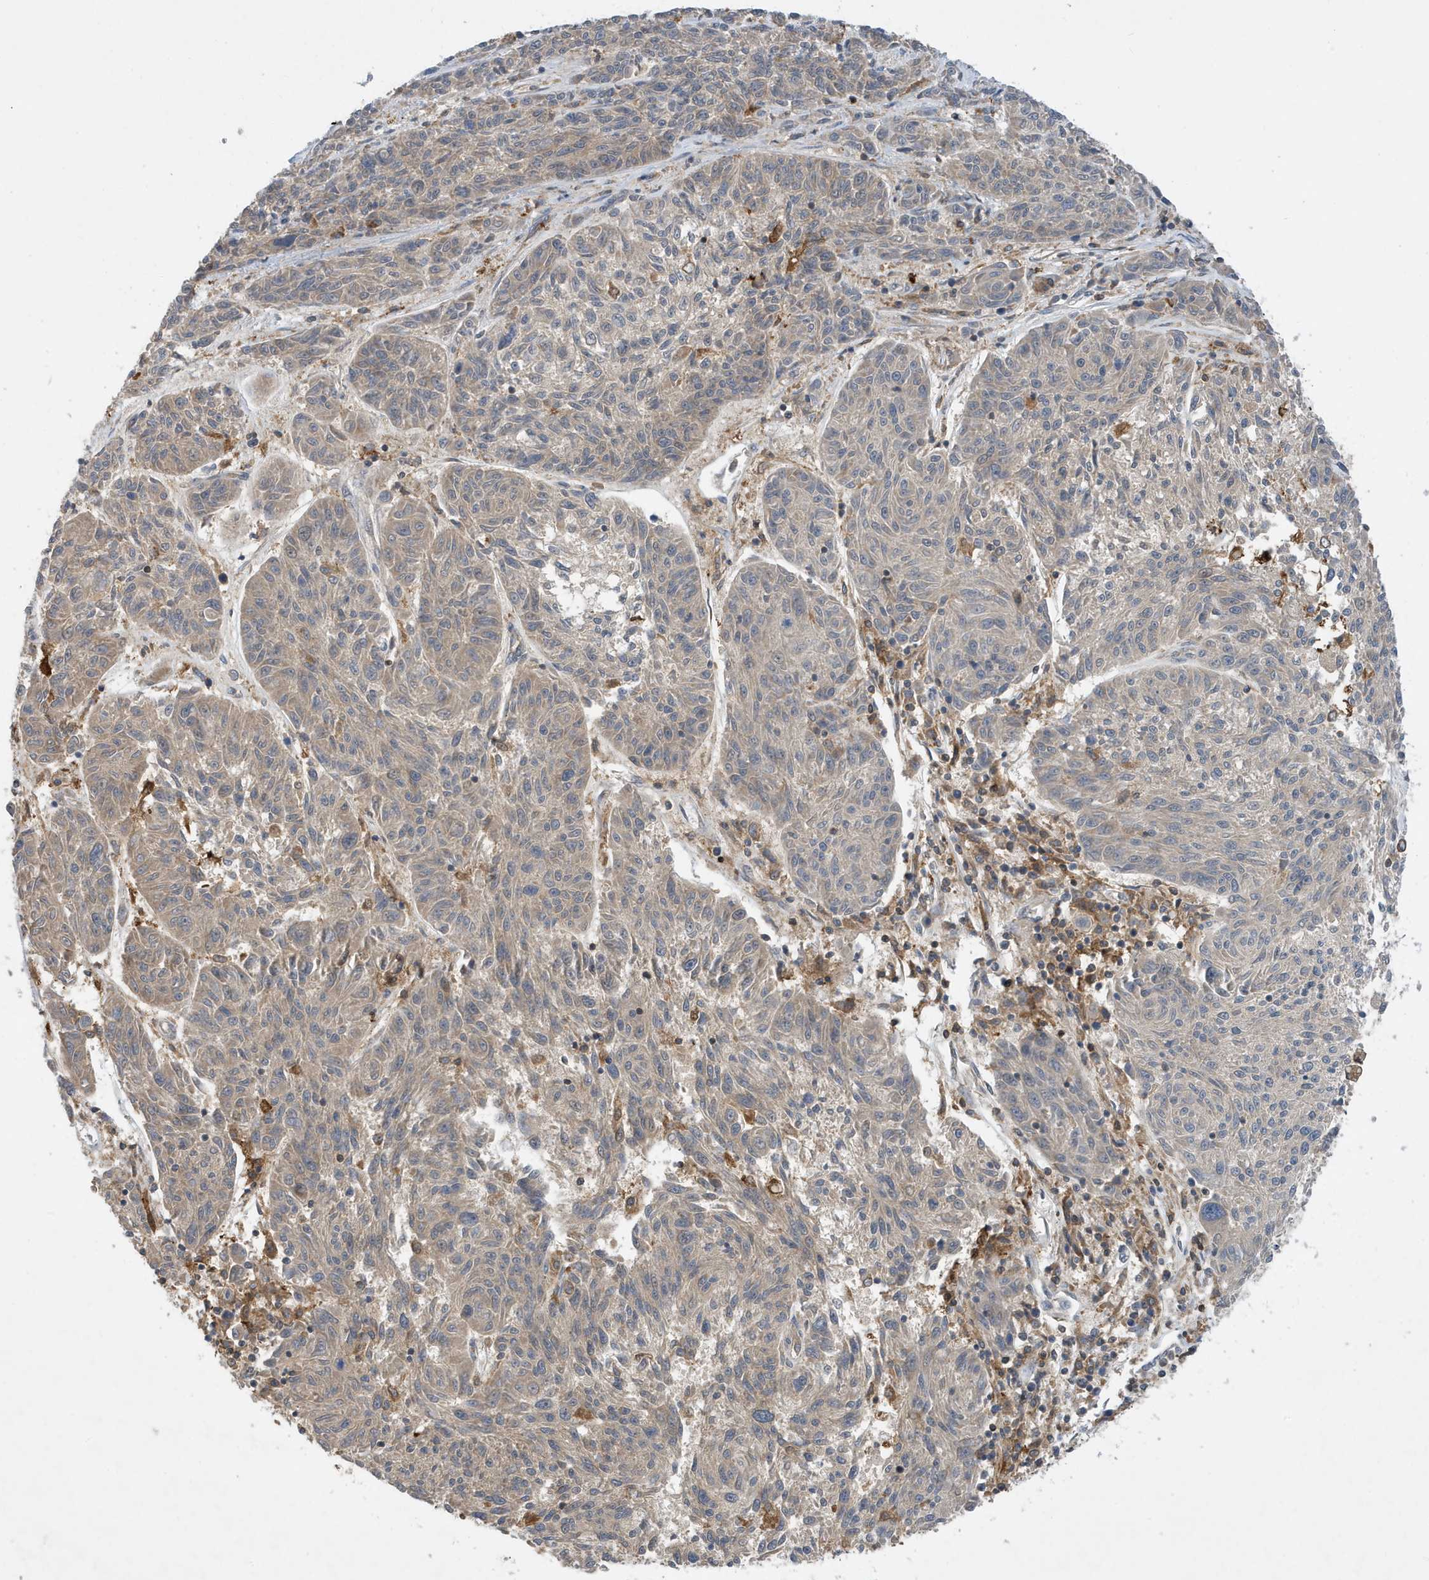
{"staining": {"intensity": "negative", "quantity": "none", "location": "none"}, "tissue": "melanoma", "cell_type": "Tumor cells", "image_type": "cancer", "snomed": [{"axis": "morphology", "description": "Malignant melanoma, NOS"}, {"axis": "topography", "description": "Skin"}], "caption": "A high-resolution micrograph shows IHC staining of melanoma, which exhibits no significant positivity in tumor cells.", "gene": "NSUN3", "patient": {"sex": "male", "age": 53}}